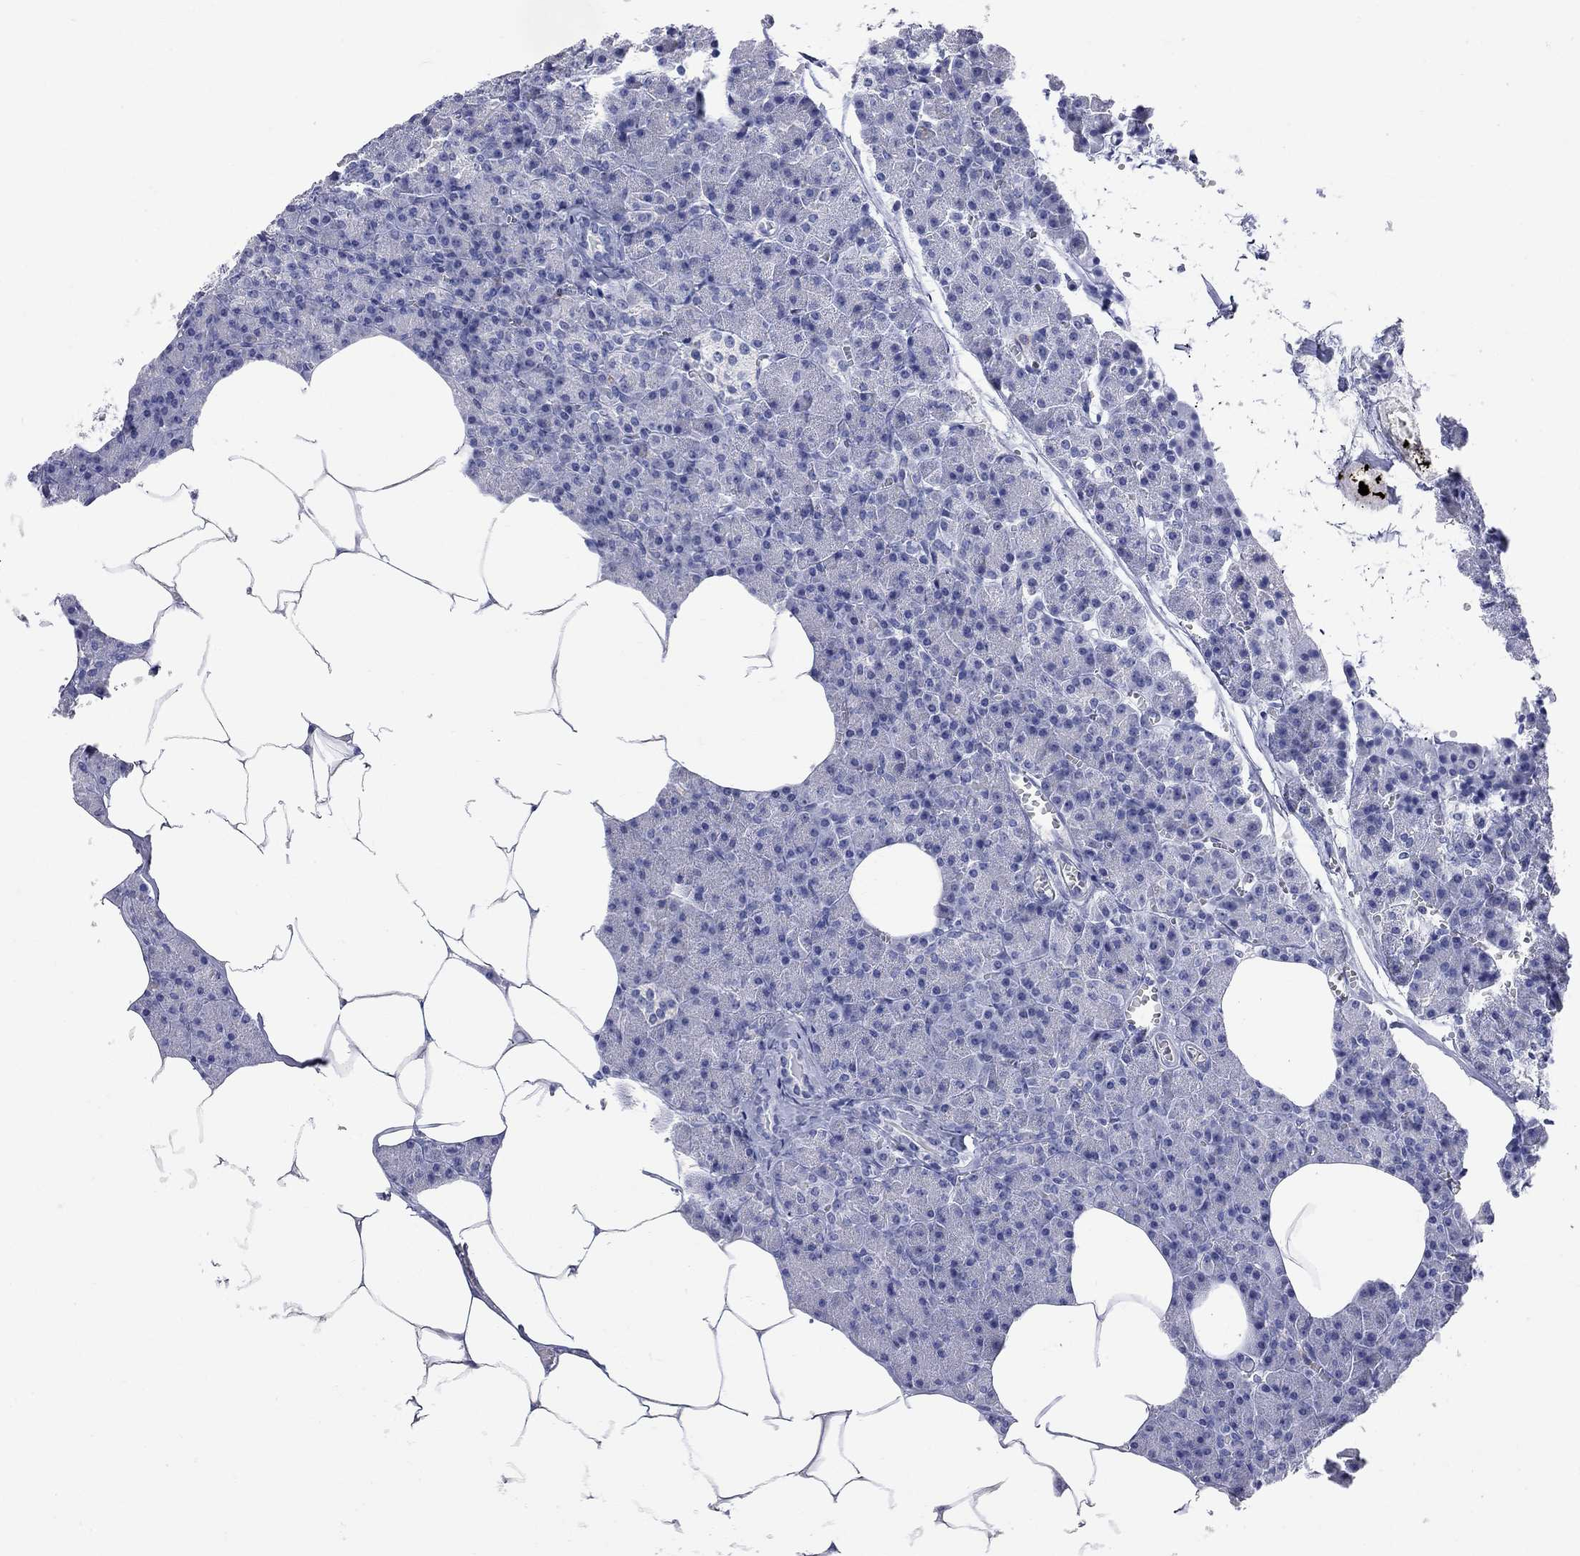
{"staining": {"intensity": "negative", "quantity": "none", "location": "none"}, "tissue": "pancreas", "cell_type": "Exocrine glandular cells", "image_type": "normal", "snomed": [{"axis": "morphology", "description": "Normal tissue, NOS"}, {"axis": "topography", "description": "Pancreas"}], "caption": "The micrograph reveals no staining of exocrine glandular cells in unremarkable pancreas.", "gene": "FAM221B", "patient": {"sex": "female", "age": 45}}